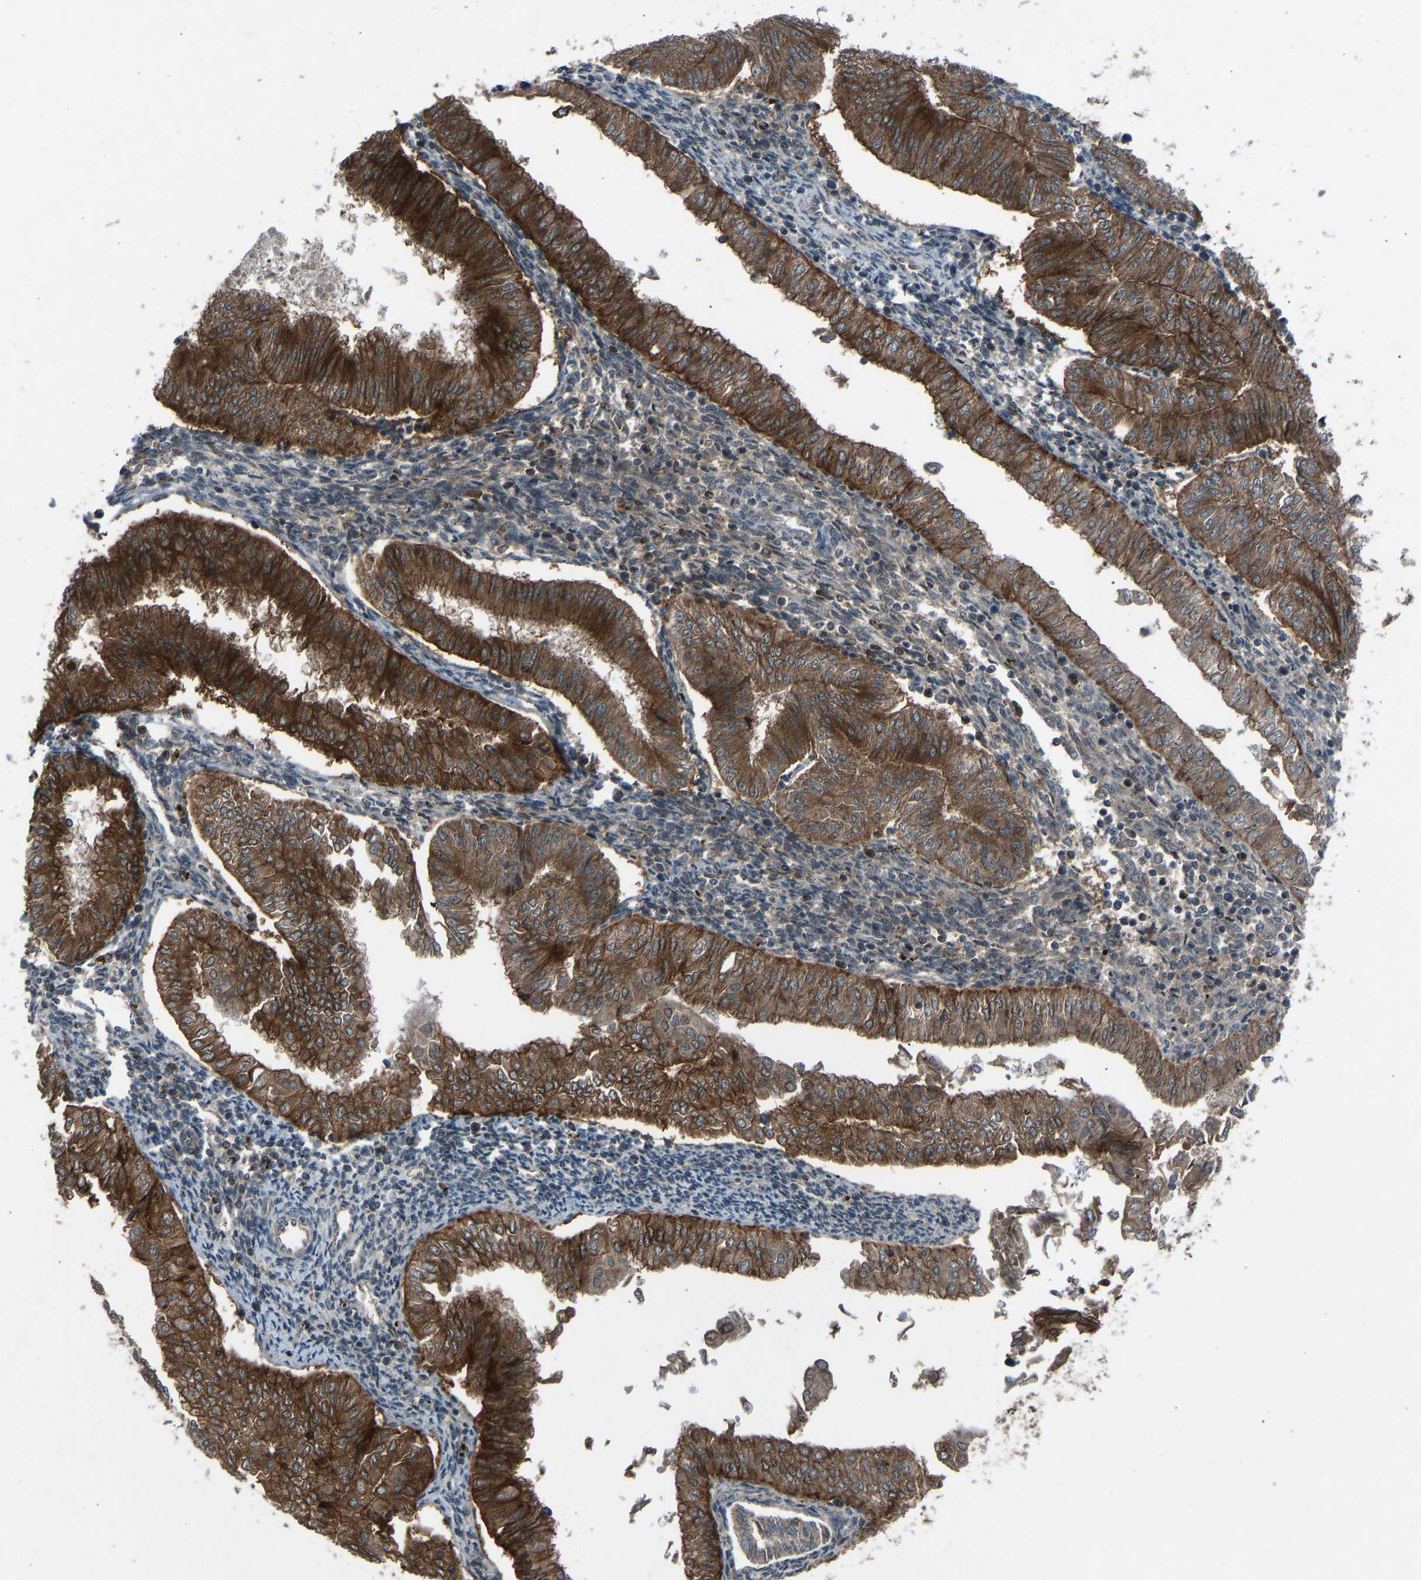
{"staining": {"intensity": "strong", "quantity": ">75%", "location": "cytoplasmic/membranous"}, "tissue": "endometrial cancer", "cell_type": "Tumor cells", "image_type": "cancer", "snomed": [{"axis": "morphology", "description": "Normal tissue, NOS"}, {"axis": "morphology", "description": "Adenocarcinoma, NOS"}, {"axis": "topography", "description": "Endometrium"}], "caption": "This is an image of immunohistochemistry staining of endometrial cancer, which shows strong staining in the cytoplasmic/membranous of tumor cells.", "gene": "SLC43A1", "patient": {"sex": "female", "age": 53}}